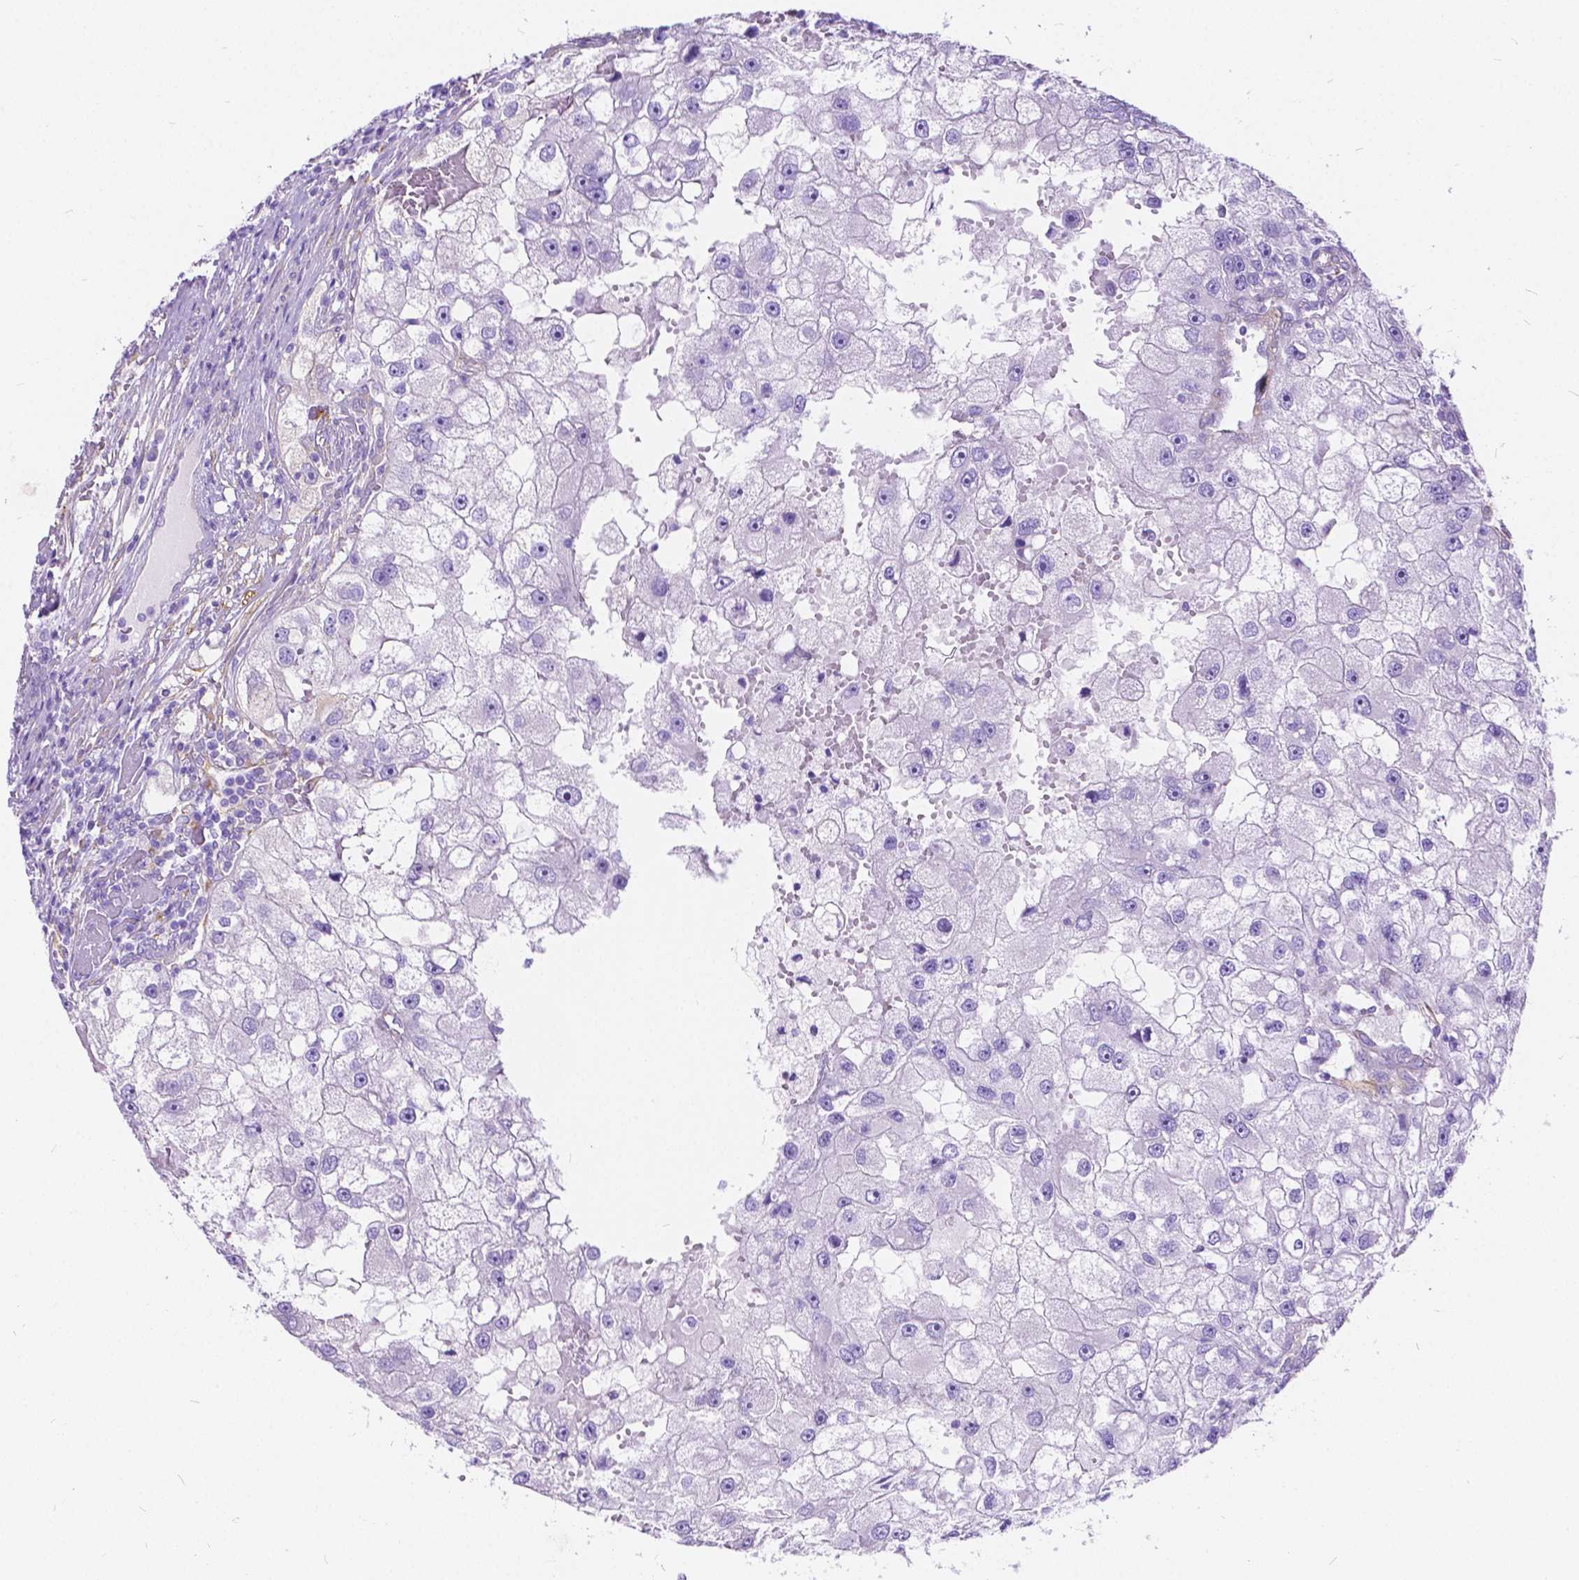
{"staining": {"intensity": "negative", "quantity": "none", "location": "none"}, "tissue": "renal cancer", "cell_type": "Tumor cells", "image_type": "cancer", "snomed": [{"axis": "morphology", "description": "Adenocarcinoma, NOS"}, {"axis": "topography", "description": "Kidney"}], "caption": "This is an IHC image of human adenocarcinoma (renal). There is no positivity in tumor cells.", "gene": "CHRM1", "patient": {"sex": "male", "age": 63}}